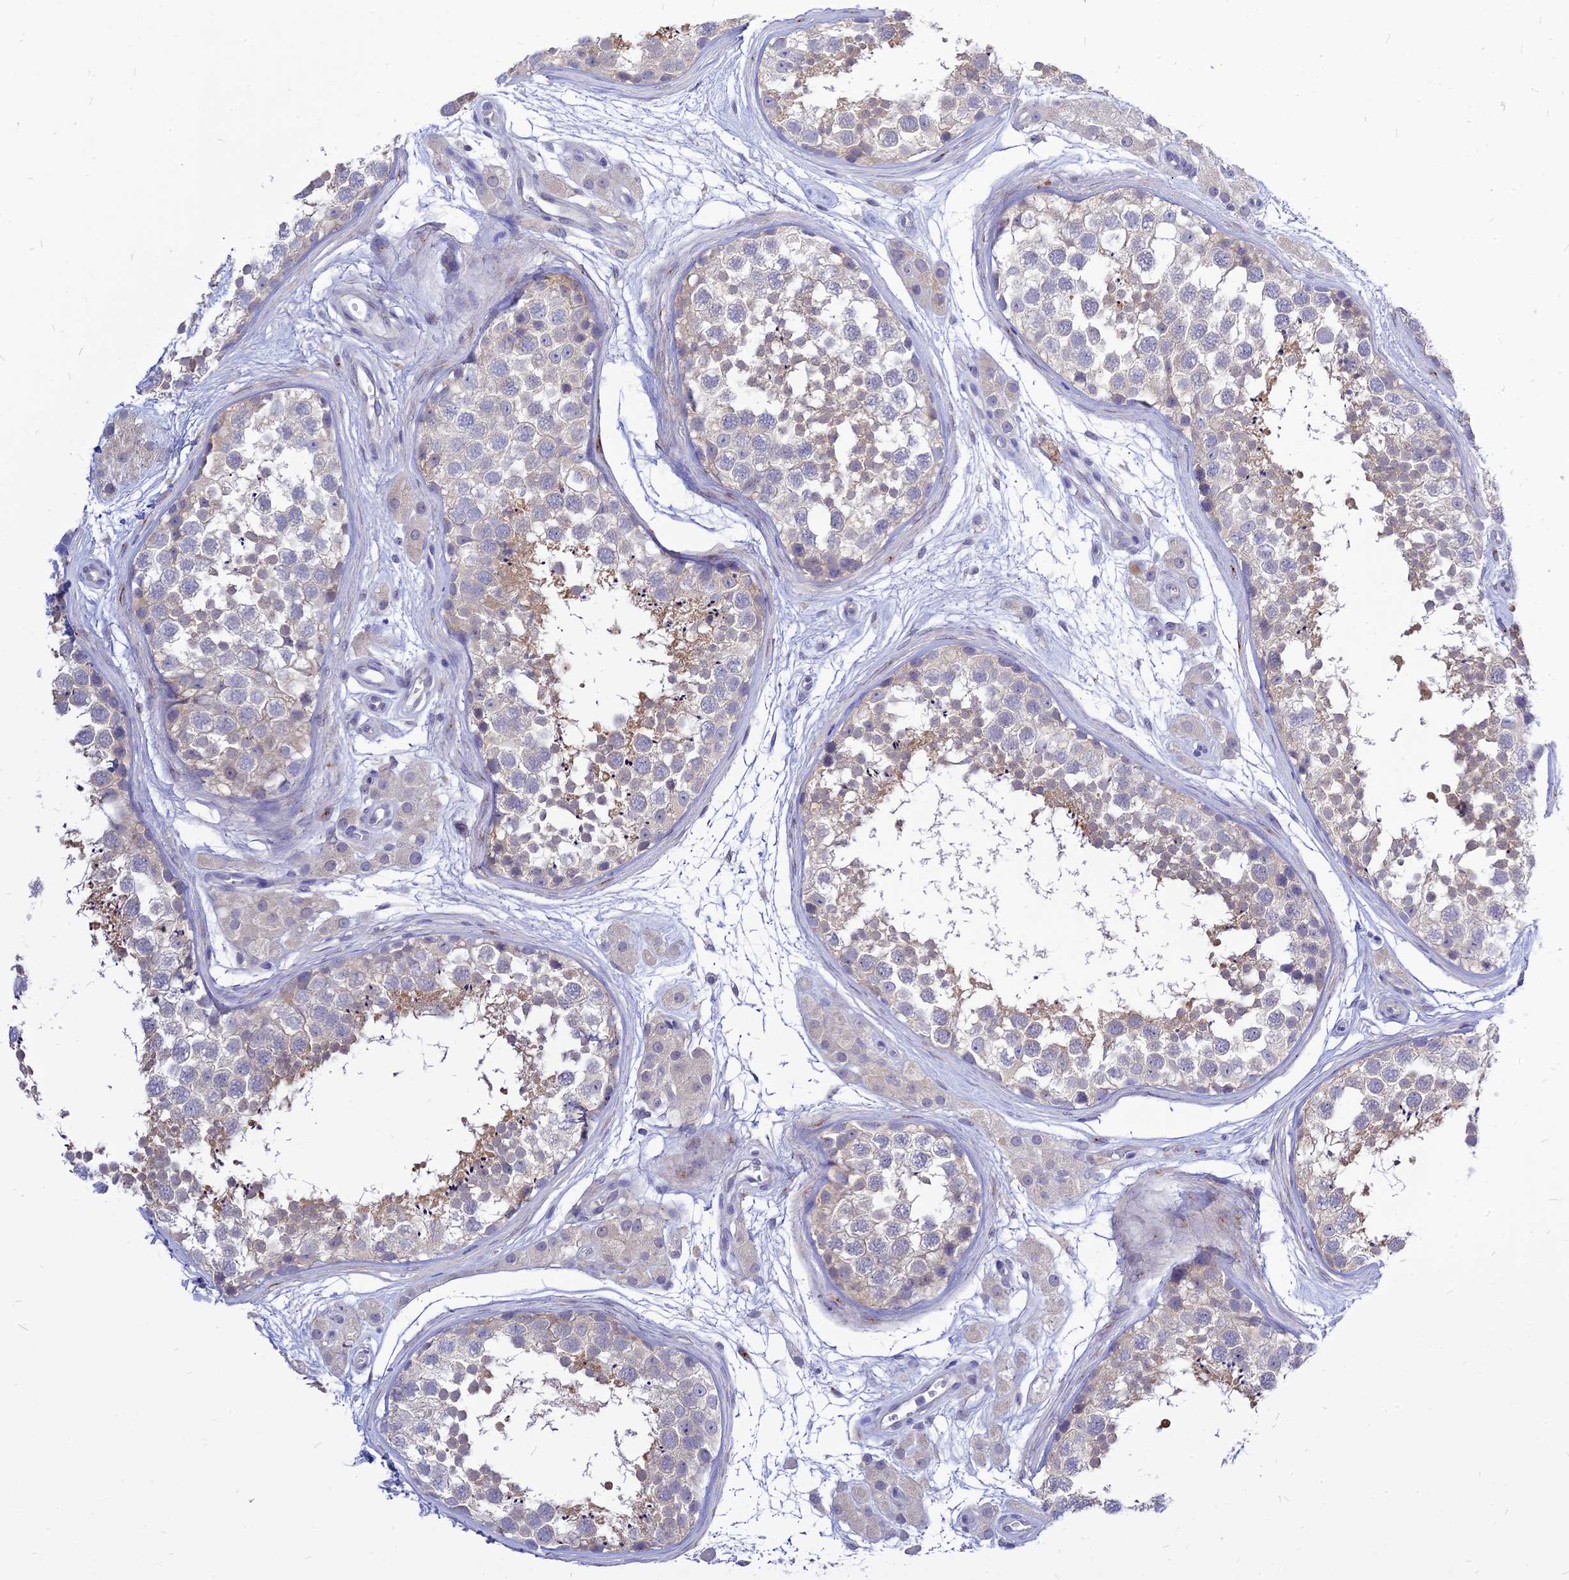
{"staining": {"intensity": "weak", "quantity": "<25%", "location": "cytoplasmic/membranous"}, "tissue": "testis", "cell_type": "Cells in seminiferous ducts", "image_type": "normal", "snomed": [{"axis": "morphology", "description": "Normal tissue, NOS"}, {"axis": "topography", "description": "Testis"}], "caption": "The immunohistochemistry histopathology image has no significant positivity in cells in seminiferous ducts of testis. Nuclei are stained in blue.", "gene": "CZIB", "patient": {"sex": "male", "age": 56}}